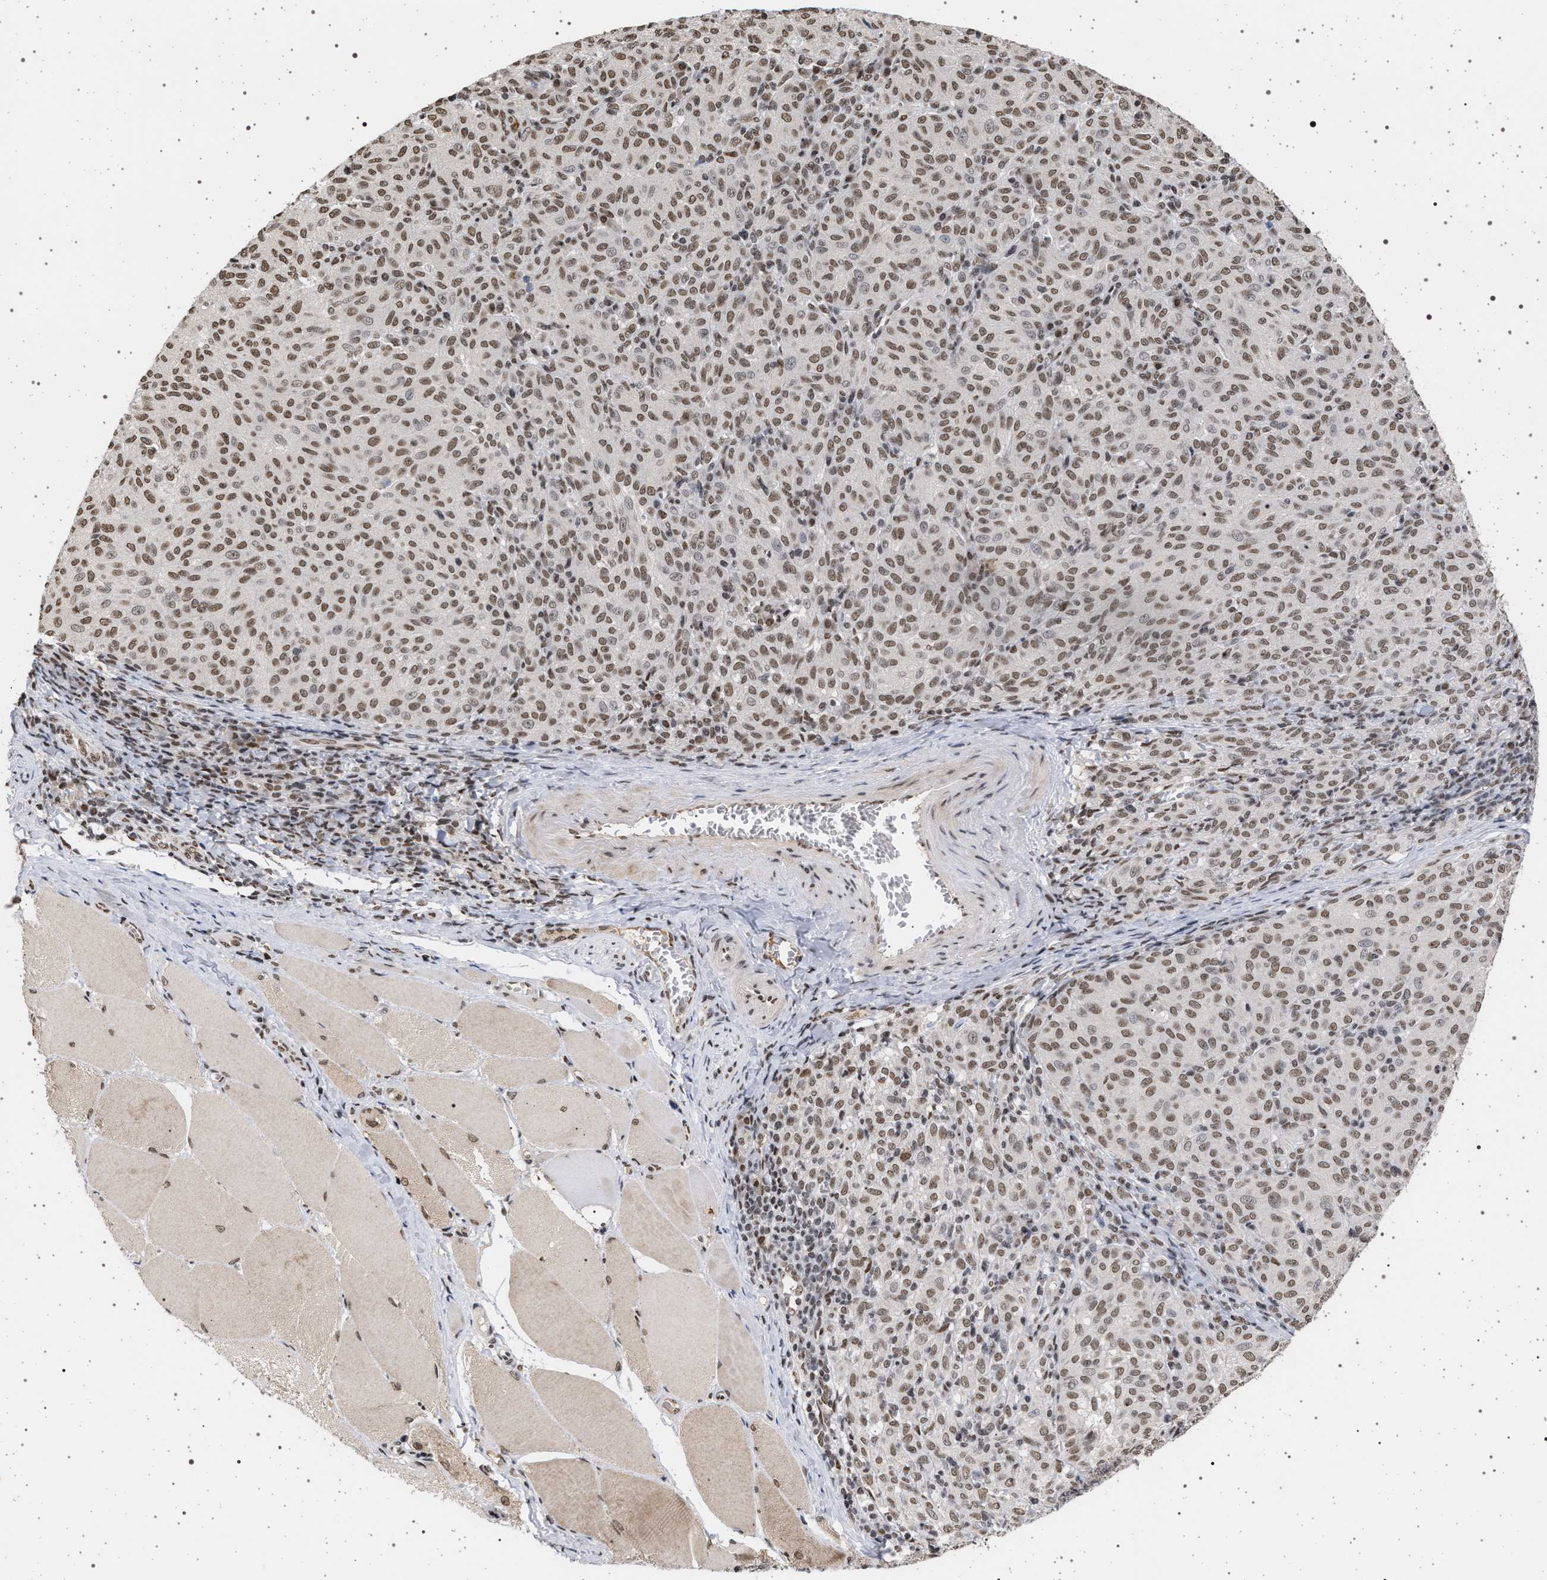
{"staining": {"intensity": "moderate", "quantity": ">75%", "location": "nuclear"}, "tissue": "melanoma", "cell_type": "Tumor cells", "image_type": "cancer", "snomed": [{"axis": "morphology", "description": "Malignant melanoma, NOS"}, {"axis": "topography", "description": "Skin"}], "caption": "Tumor cells display moderate nuclear staining in approximately >75% of cells in malignant melanoma.", "gene": "PHF12", "patient": {"sex": "female", "age": 72}}